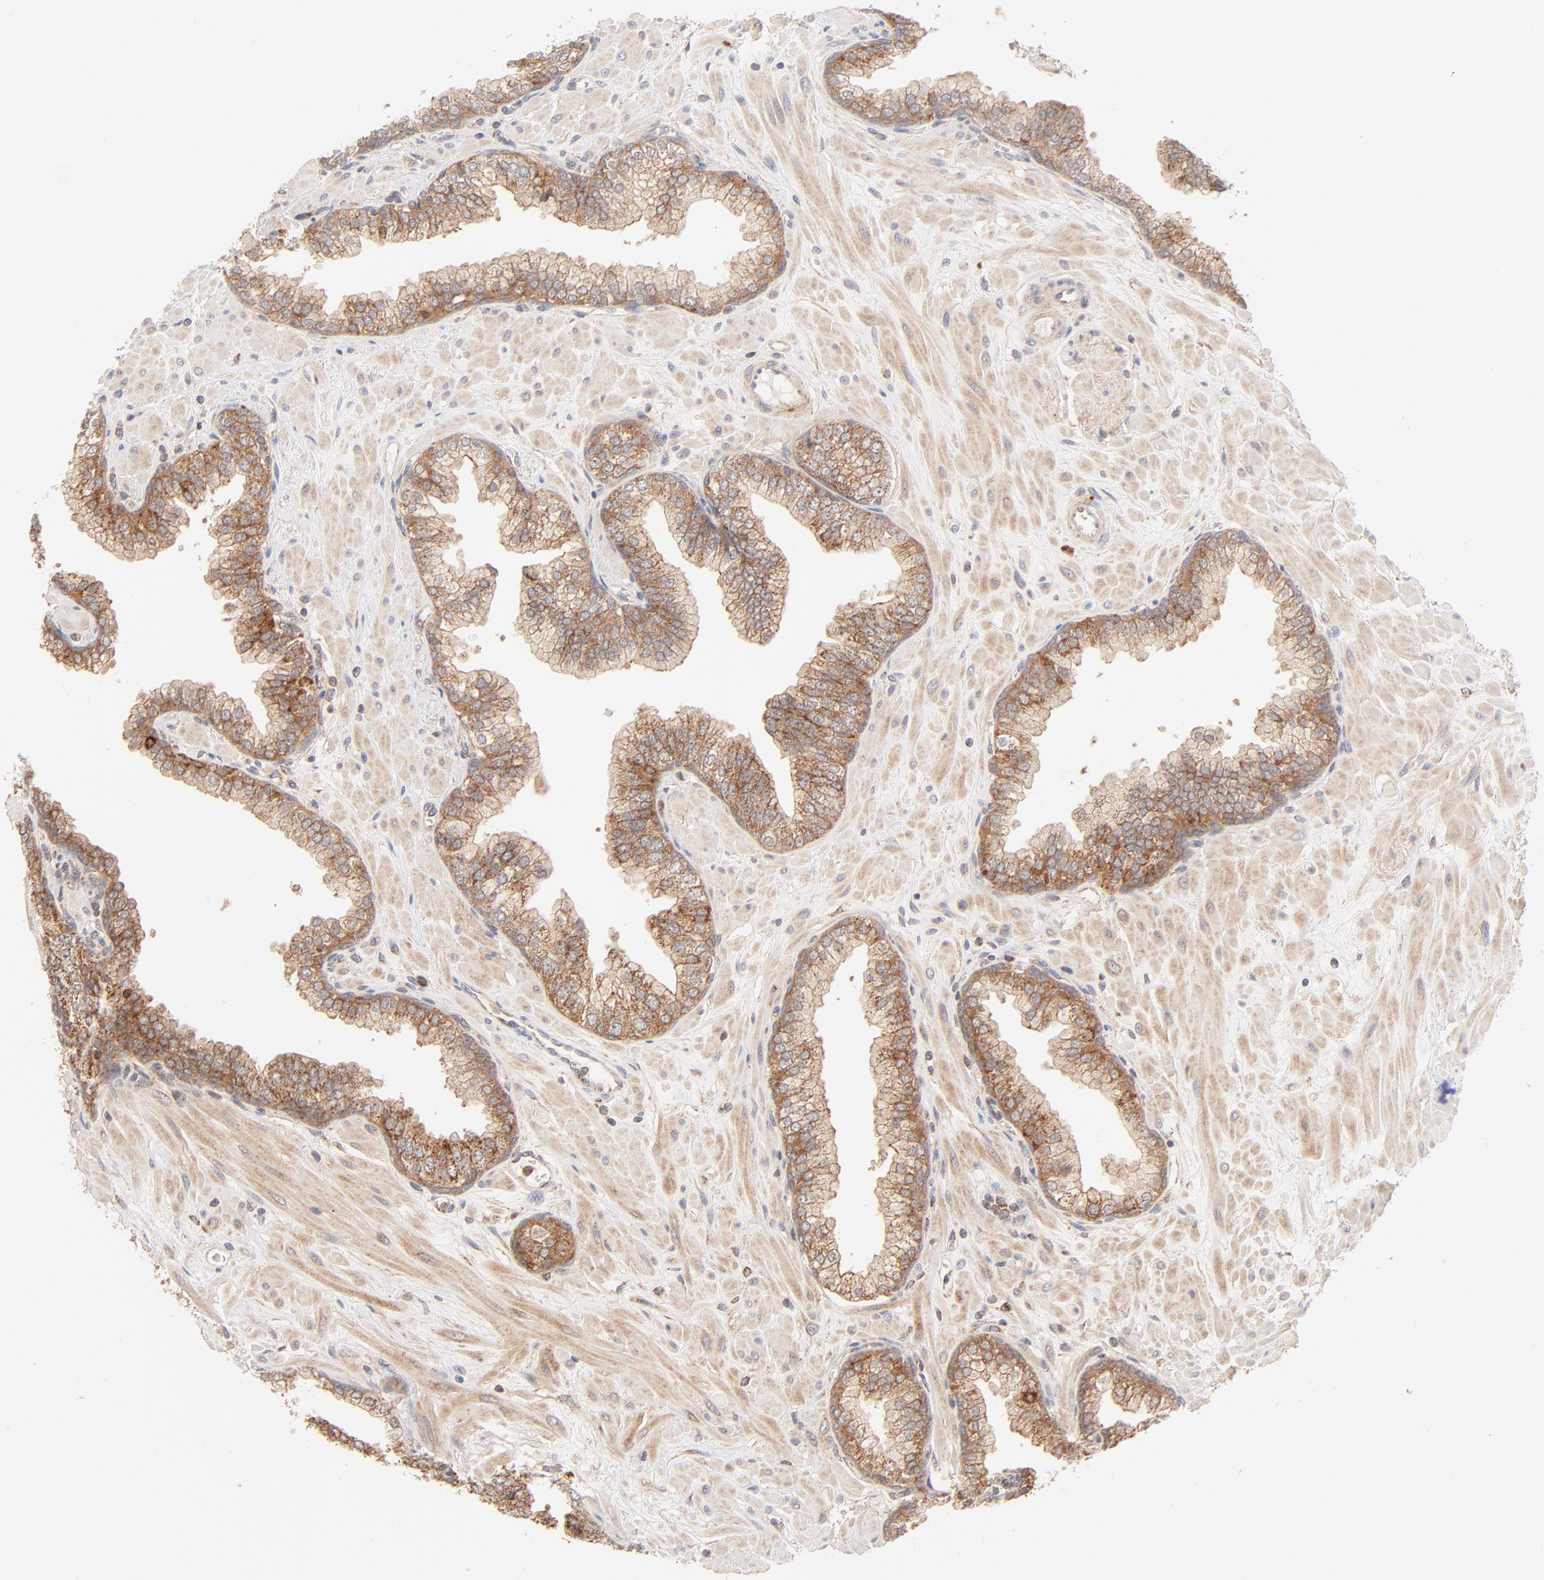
{"staining": {"intensity": "moderate", "quantity": ">75%", "location": "cytoplasmic/membranous"}, "tissue": "prostate", "cell_type": "Glandular cells", "image_type": "normal", "snomed": [{"axis": "morphology", "description": "Normal tissue, NOS"}, {"axis": "topography", "description": "Prostate"}], "caption": "This photomicrograph demonstrates normal prostate stained with IHC to label a protein in brown. The cytoplasmic/membranous of glandular cells show moderate positivity for the protein. Nuclei are counter-stained blue.", "gene": "CSPG4", "patient": {"sex": "male", "age": 60}}